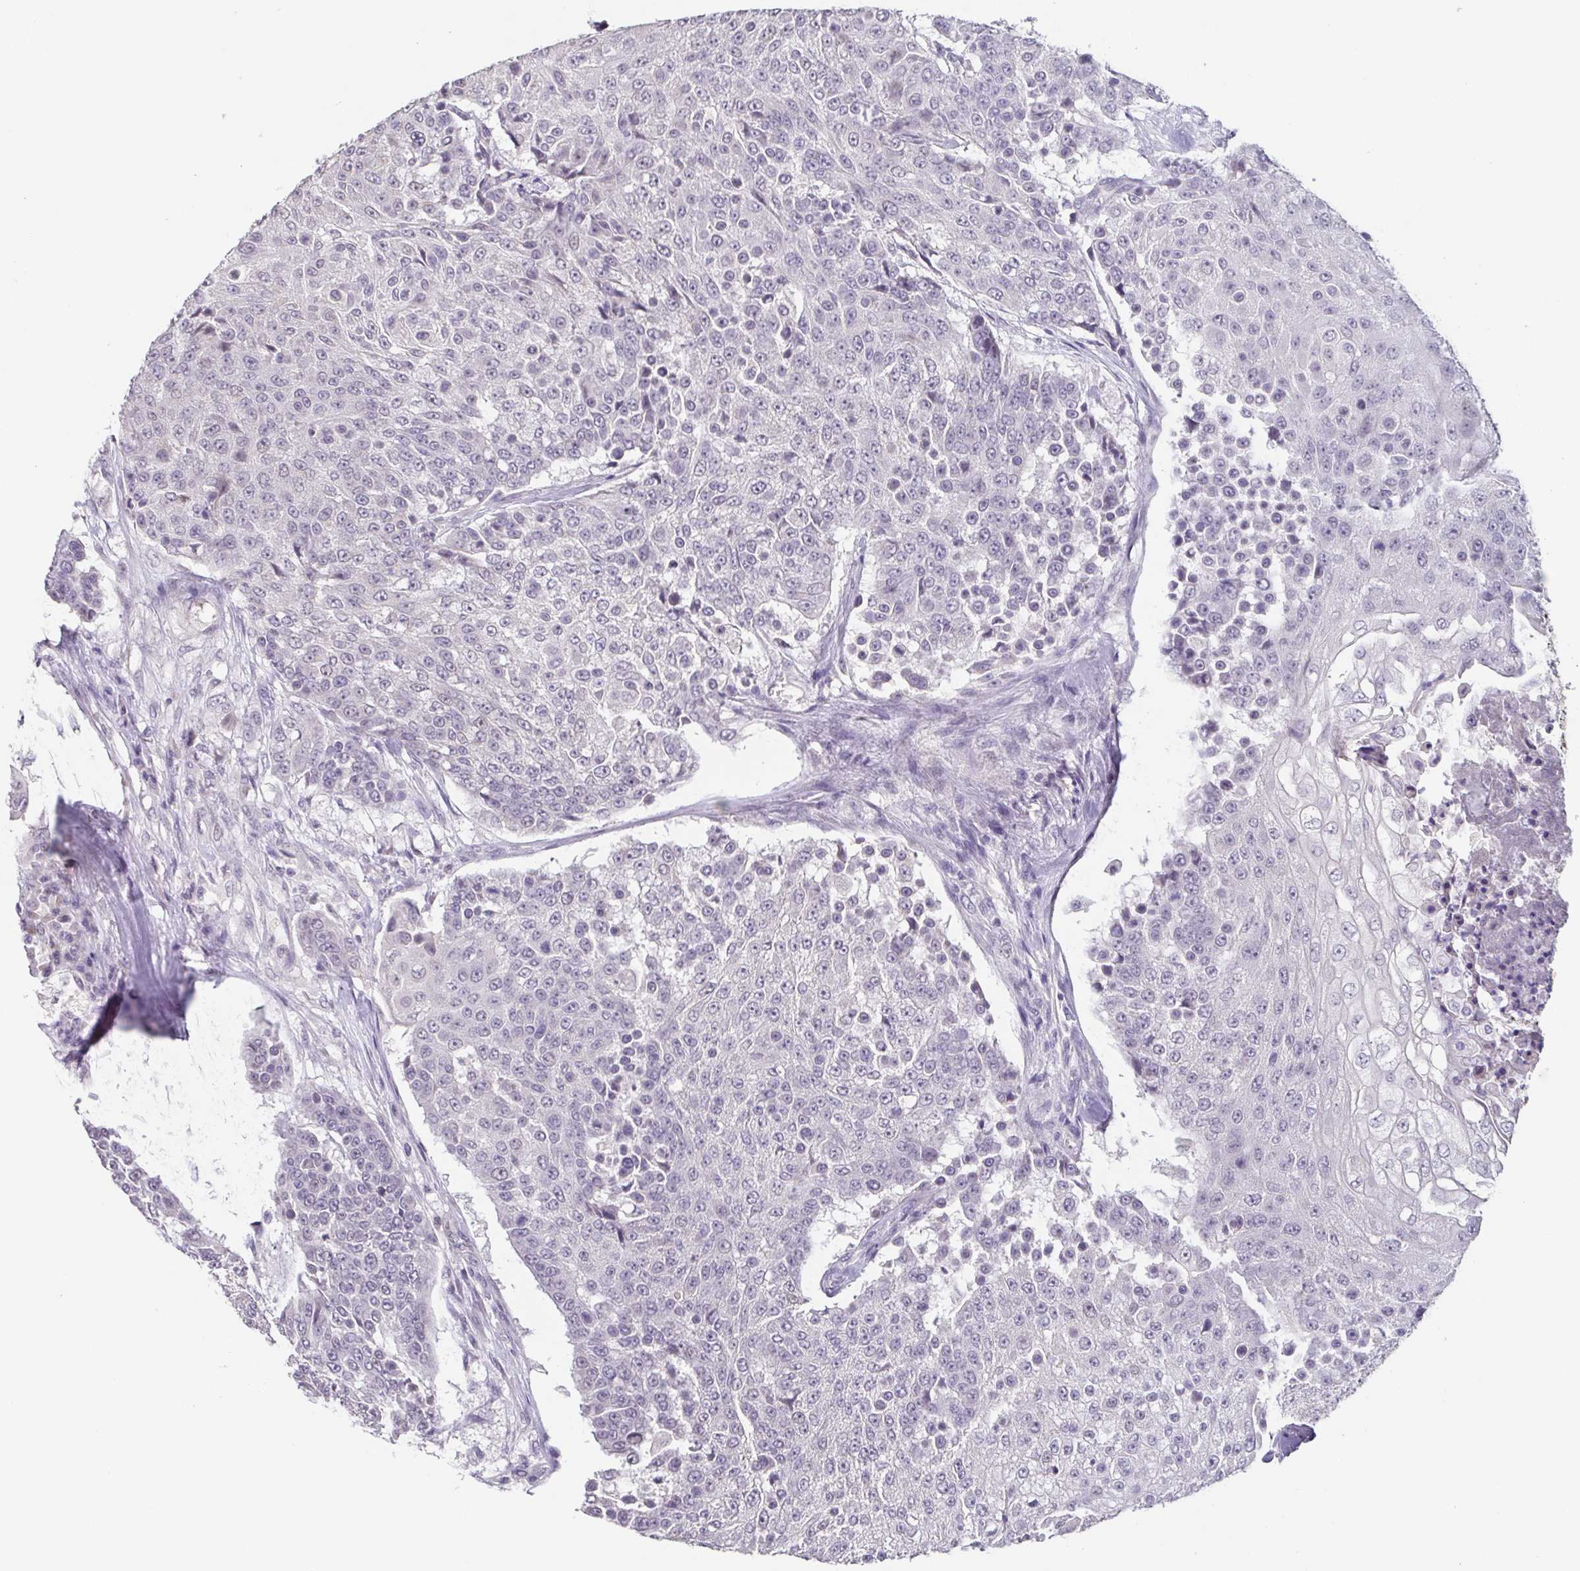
{"staining": {"intensity": "negative", "quantity": "none", "location": "none"}, "tissue": "urothelial cancer", "cell_type": "Tumor cells", "image_type": "cancer", "snomed": [{"axis": "morphology", "description": "Urothelial carcinoma, High grade"}, {"axis": "topography", "description": "Urinary bladder"}], "caption": "Tumor cells are negative for protein expression in human urothelial cancer.", "gene": "GHRL", "patient": {"sex": "female", "age": 63}}